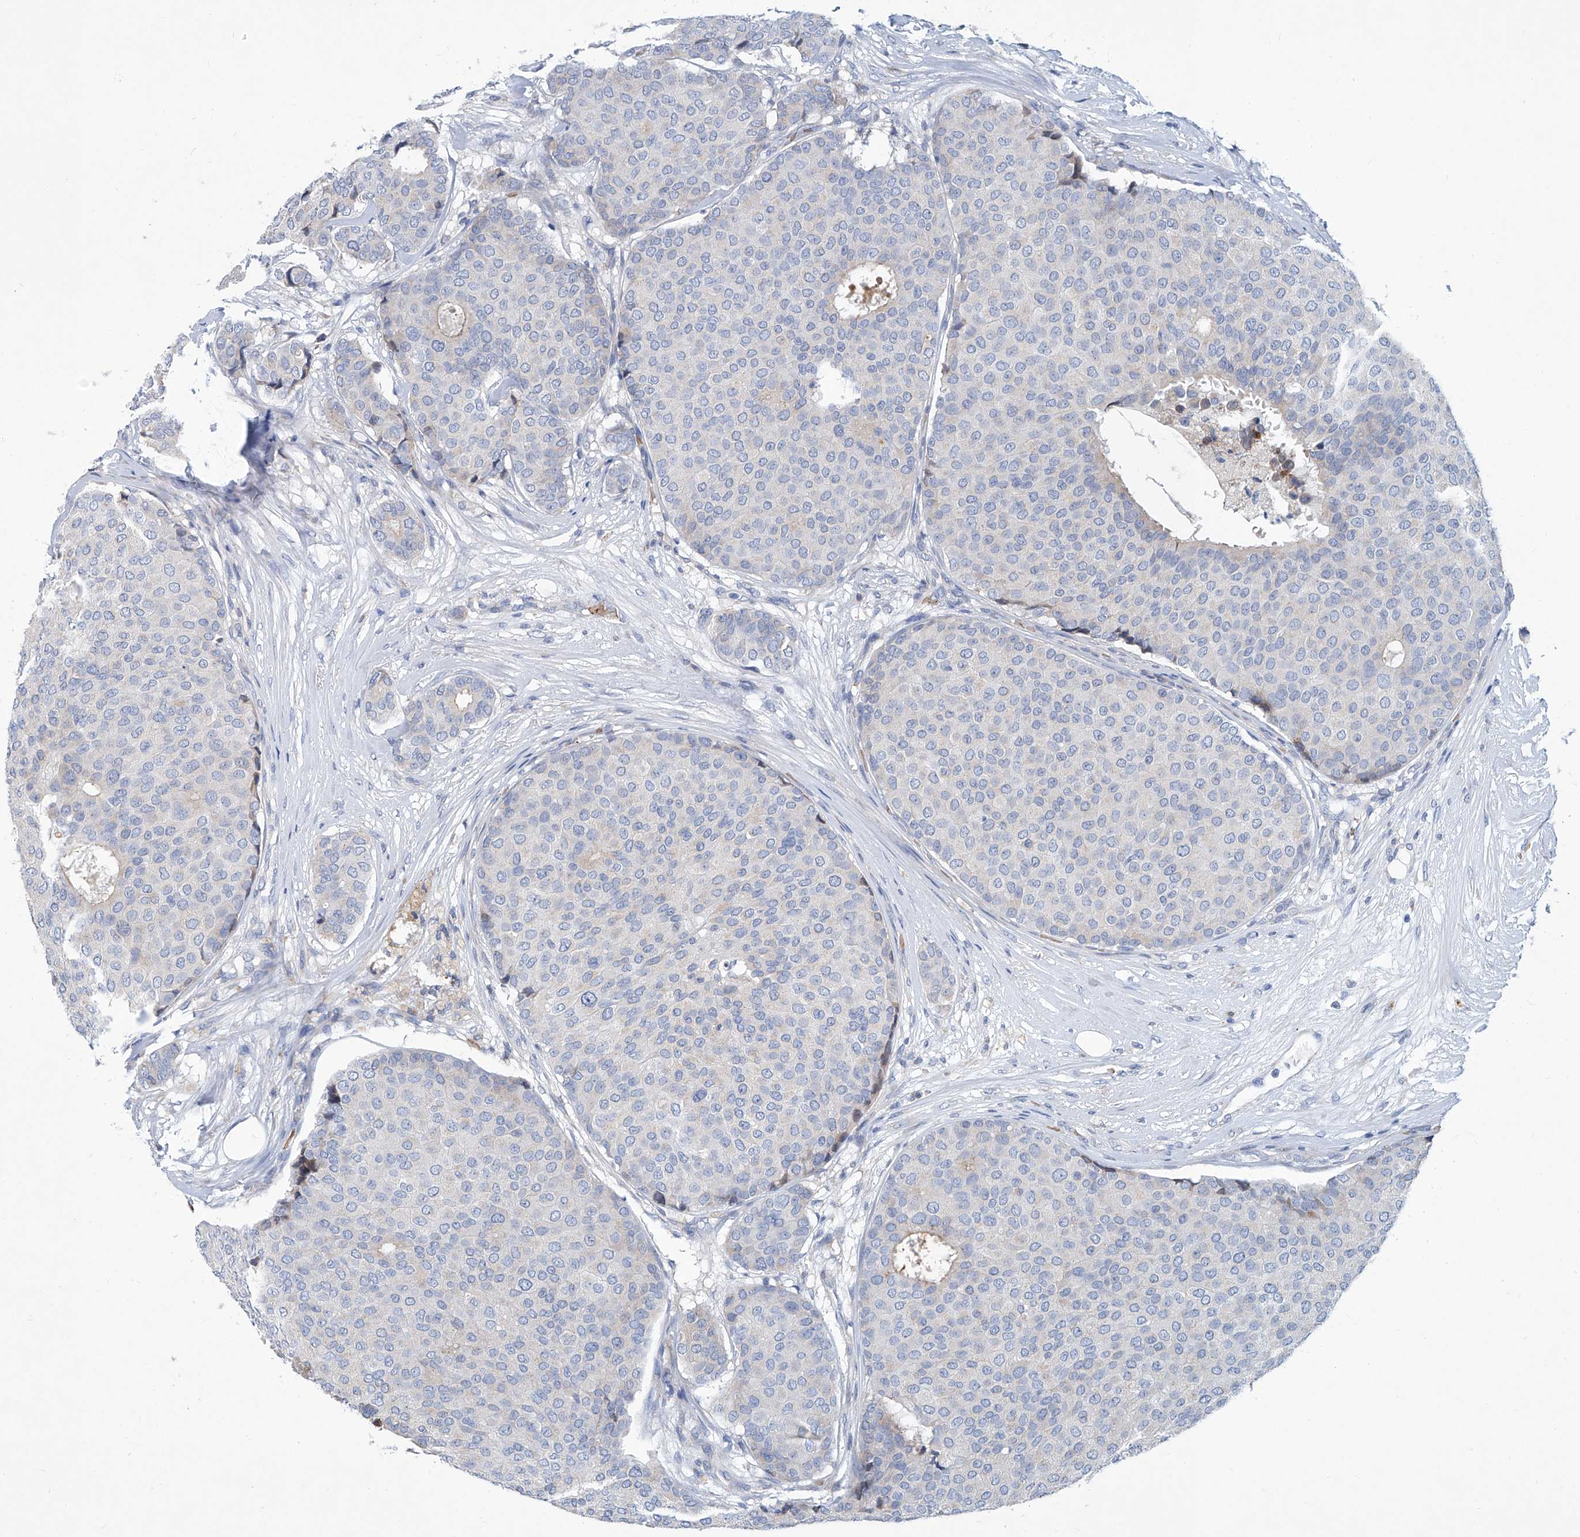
{"staining": {"intensity": "negative", "quantity": "none", "location": "none"}, "tissue": "breast cancer", "cell_type": "Tumor cells", "image_type": "cancer", "snomed": [{"axis": "morphology", "description": "Duct carcinoma"}, {"axis": "topography", "description": "Breast"}], "caption": "Breast cancer (invasive ductal carcinoma) was stained to show a protein in brown. There is no significant positivity in tumor cells. The staining is performed using DAB brown chromogen with nuclei counter-stained in using hematoxylin.", "gene": "FPR2", "patient": {"sex": "female", "age": 75}}